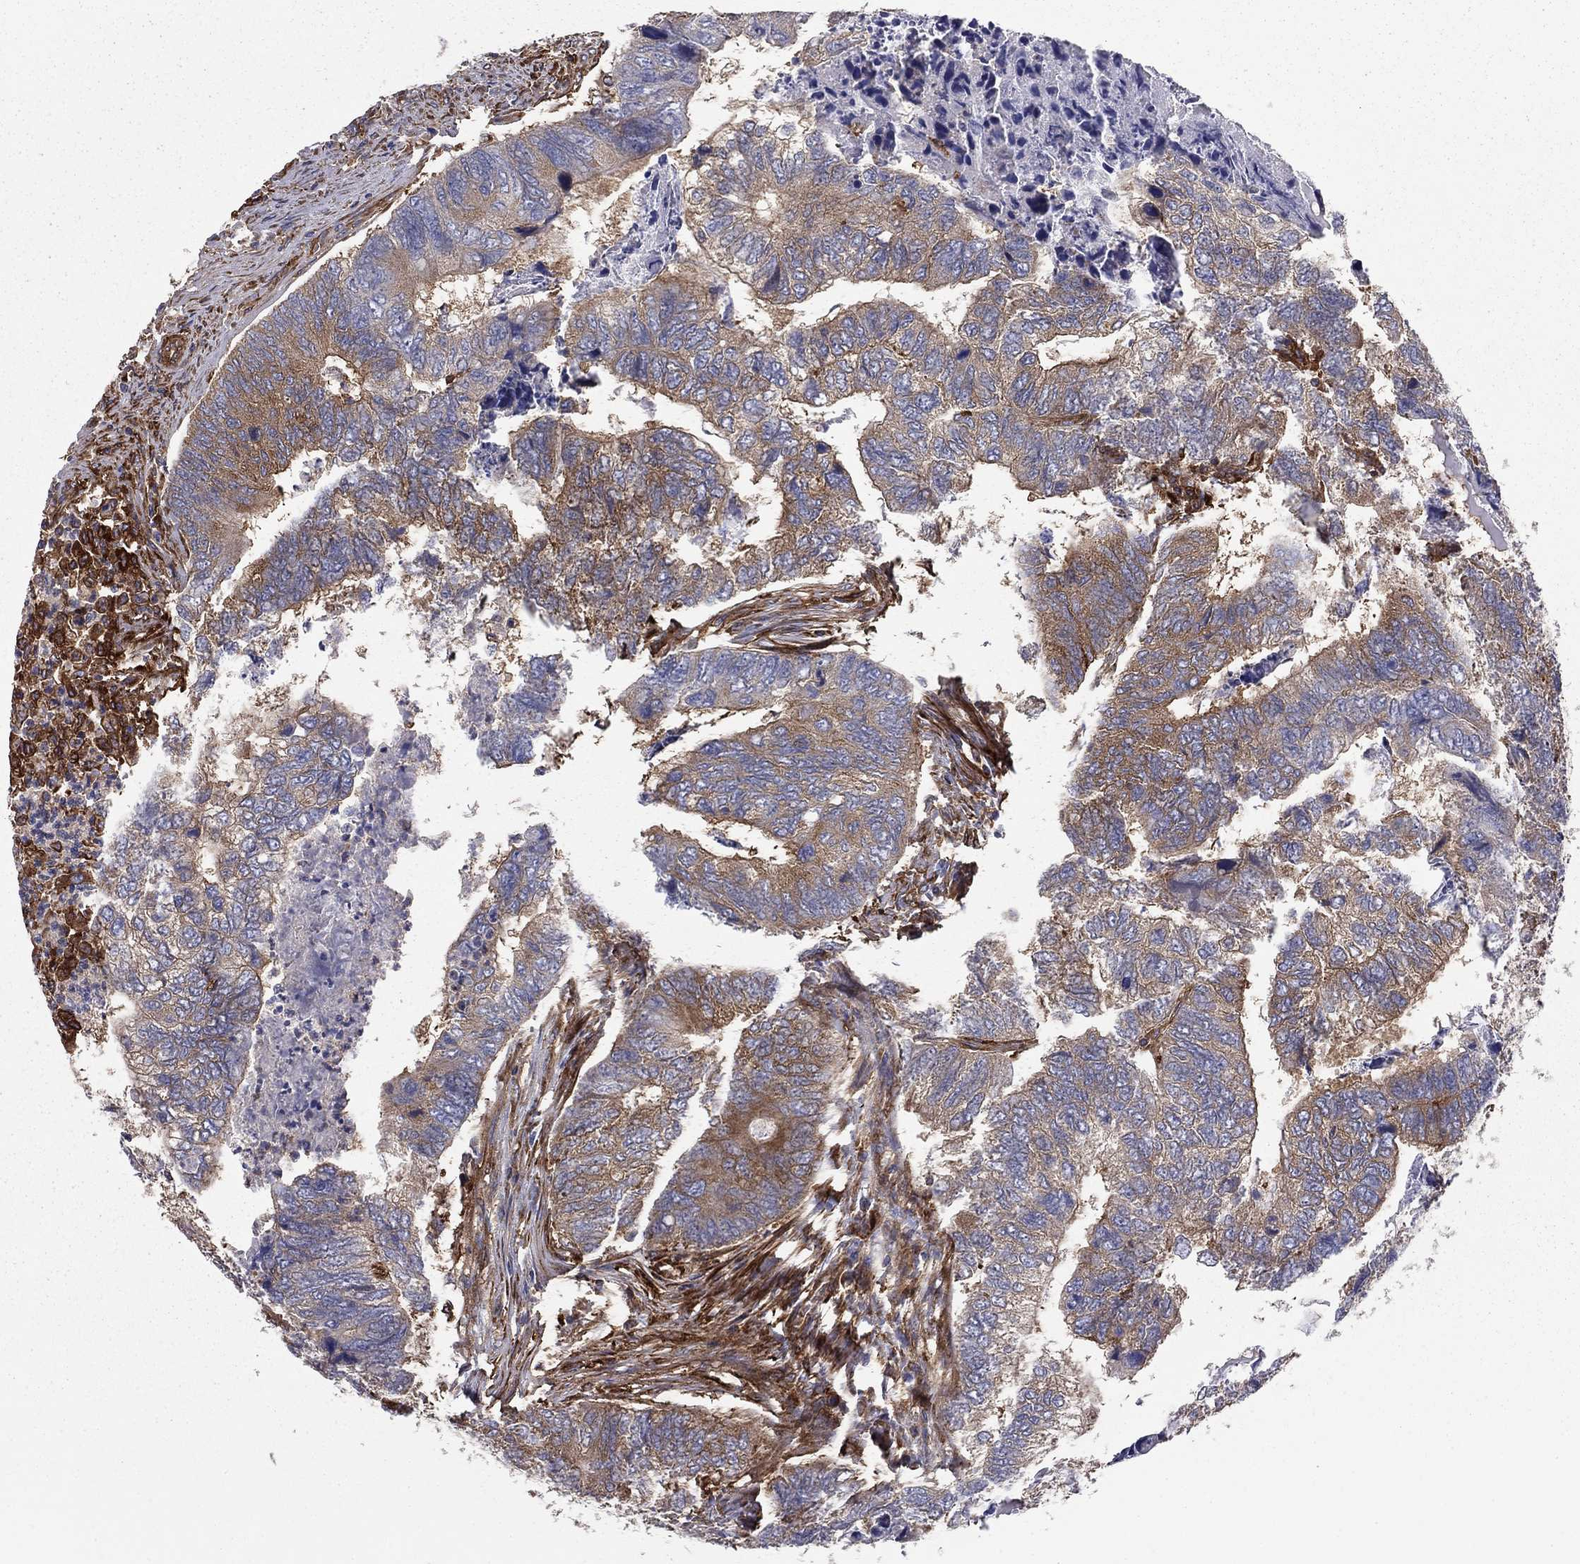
{"staining": {"intensity": "weak", "quantity": "25%-75%", "location": "cytoplasmic/membranous"}, "tissue": "colorectal cancer", "cell_type": "Tumor cells", "image_type": "cancer", "snomed": [{"axis": "morphology", "description": "Adenocarcinoma, NOS"}, {"axis": "topography", "description": "Colon"}], "caption": "Protein positivity by immunohistochemistry (IHC) exhibits weak cytoplasmic/membranous positivity in approximately 25%-75% of tumor cells in colorectal cancer (adenocarcinoma). (Brightfield microscopy of DAB IHC at high magnification).", "gene": "EHBP1L1", "patient": {"sex": "female", "age": 67}}